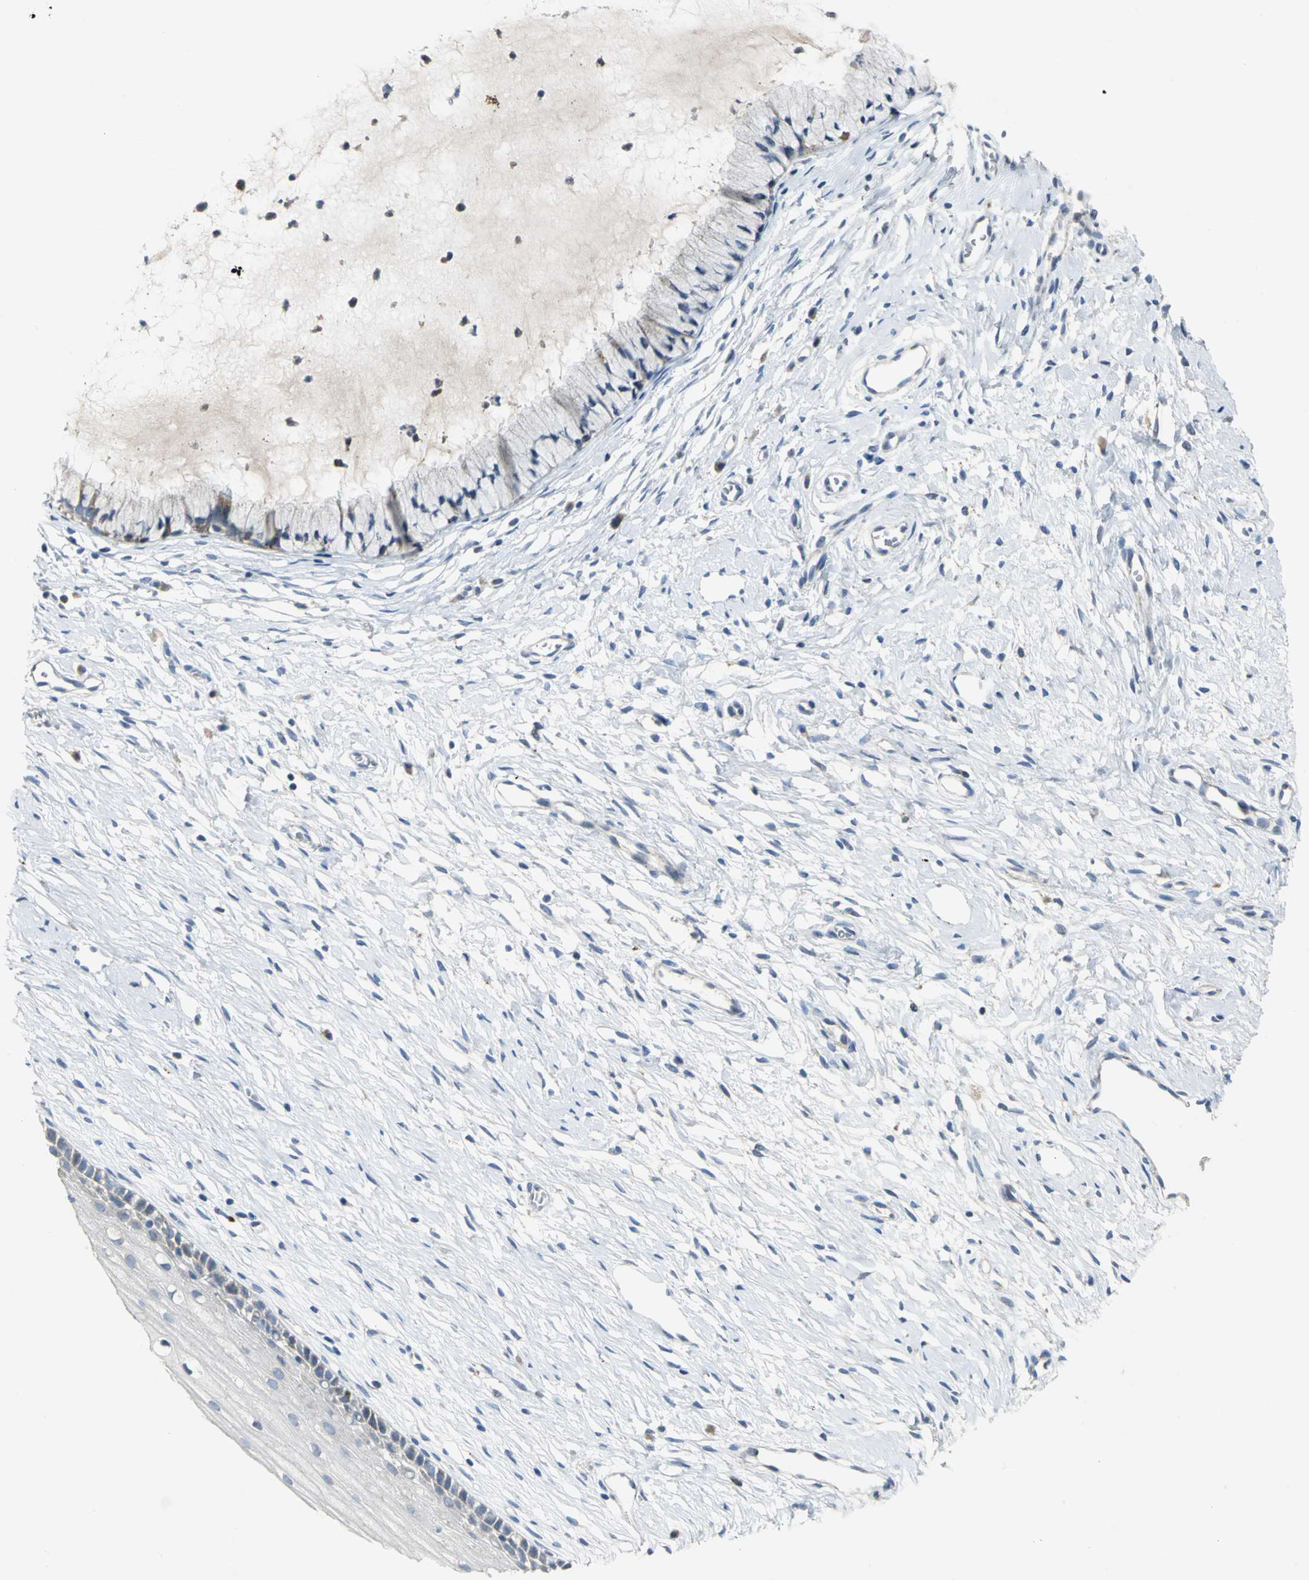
{"staining": {"intensity": "moderate", "quantity": "25%-75%", "location": "cytoplasmic/membranous"}, "tissue": "cervix", "cell_type": "Glandular cells", "image_type": "normal", "snomed": [{"axis": "morphology", "description": "Normal tissue, NOS"}, {"axis": "topography", "description": "Cervix"}], "caption": "Normal cervix was stained to show a protein in brown. There is medium levels of moderate cytoplasmic/membranous staining in approximately 25%-75% of glandular cells.", "gene": "SPPL2B", "patient": {"sex": "female", "age": 46}}